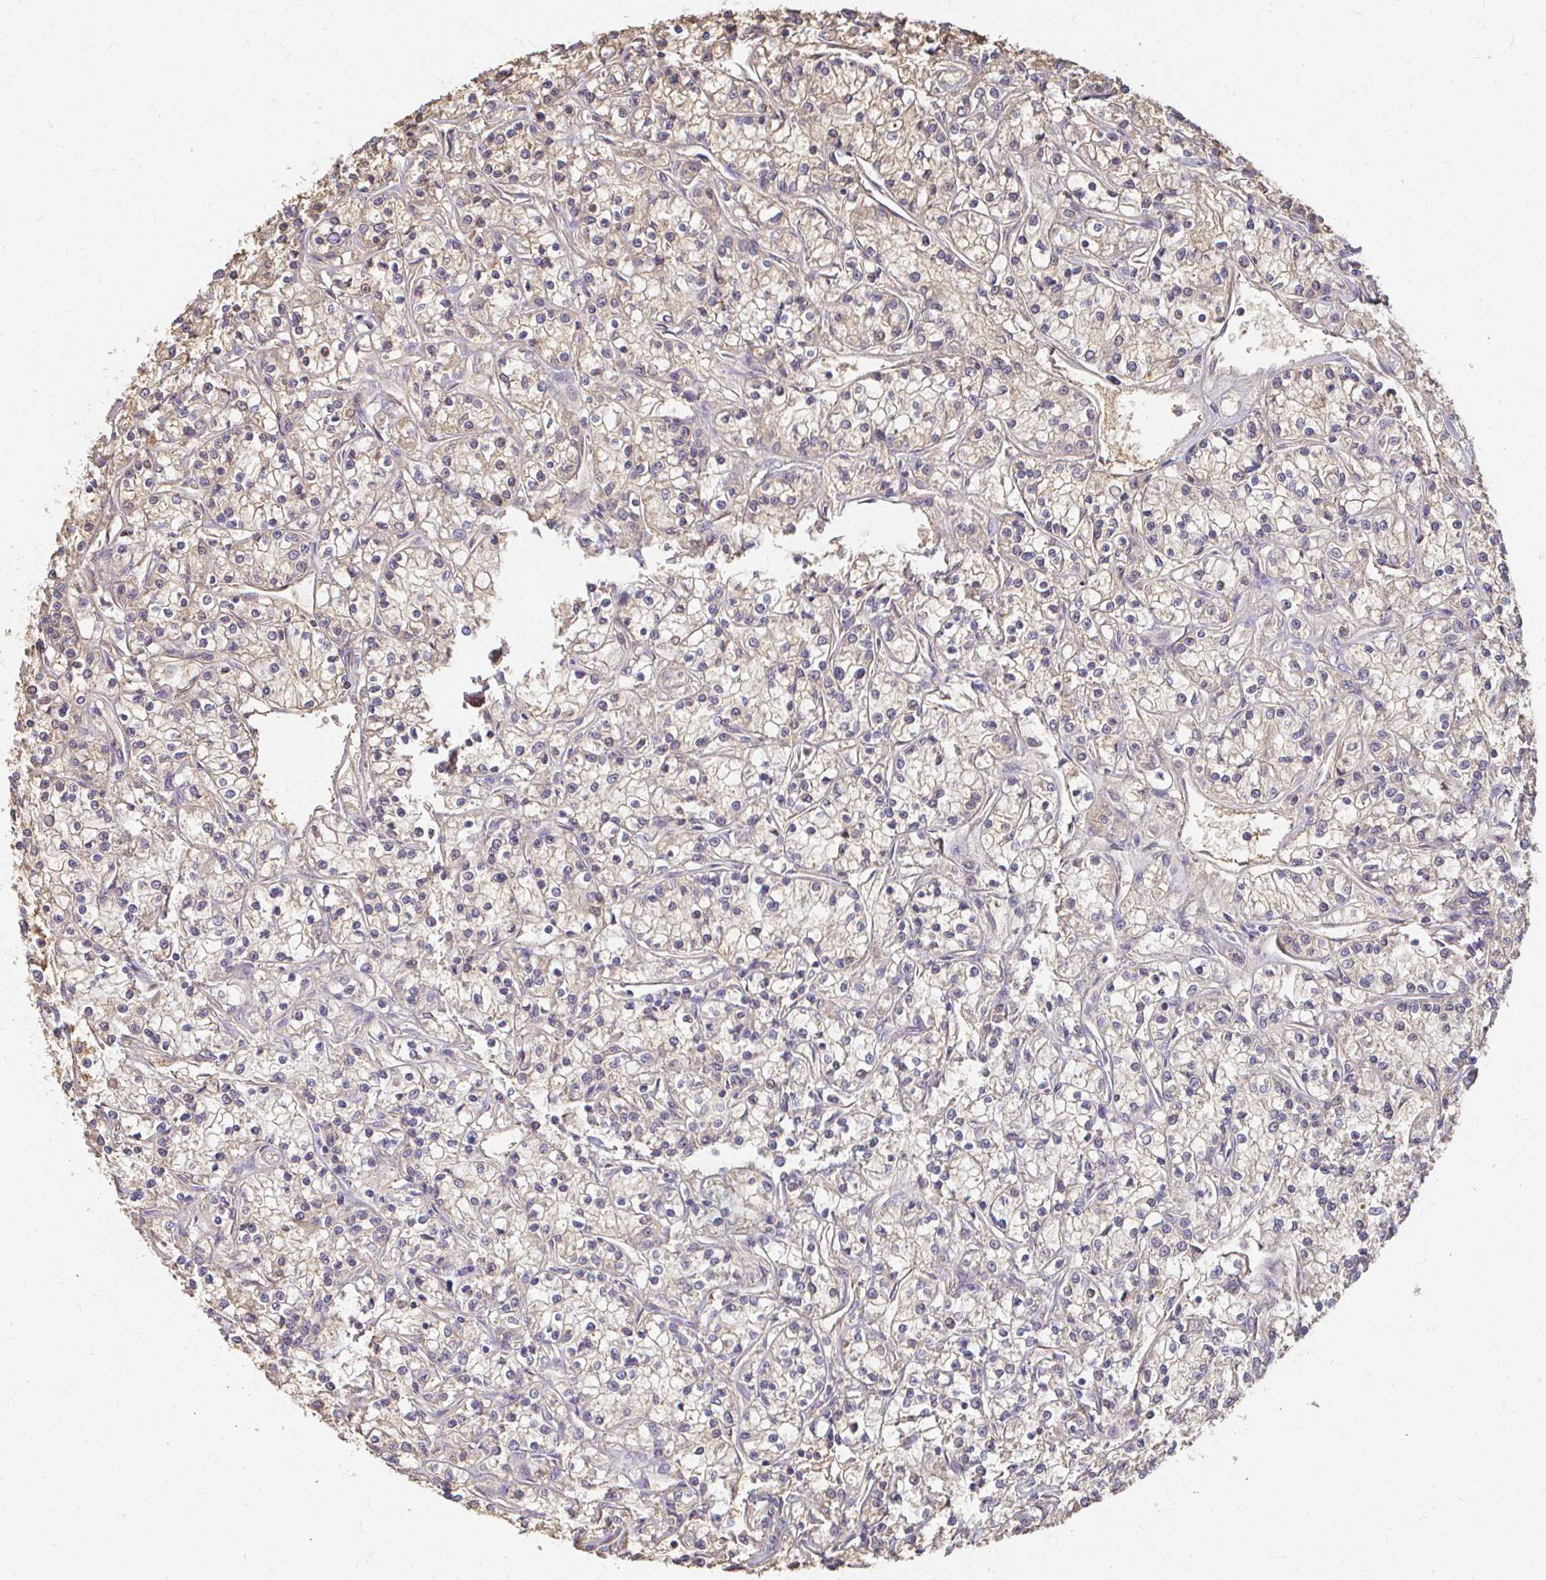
{"staining": {"intensity": "weak", "quantity": "25%-75%", "location": "cytoplasmic/membranous"}, "tissue": "renal cancer", "cell_type": "Tumor cells", "image_type": "cancer", "snomed": [{"axis": "morphology", "description": "Adenocarcinoma, NOS"}, {"axis": "topography", "description": "Kidney"}], "caption": "Renal cancer (adenocarcinoma) was stained to show a protein in brown. There is low levels of weak cytoplasmic/membranous positivity in about 25%-75% of tumor cells.", "gene": "LOXL4", "patient": {"sex": "female", "age": 59}}